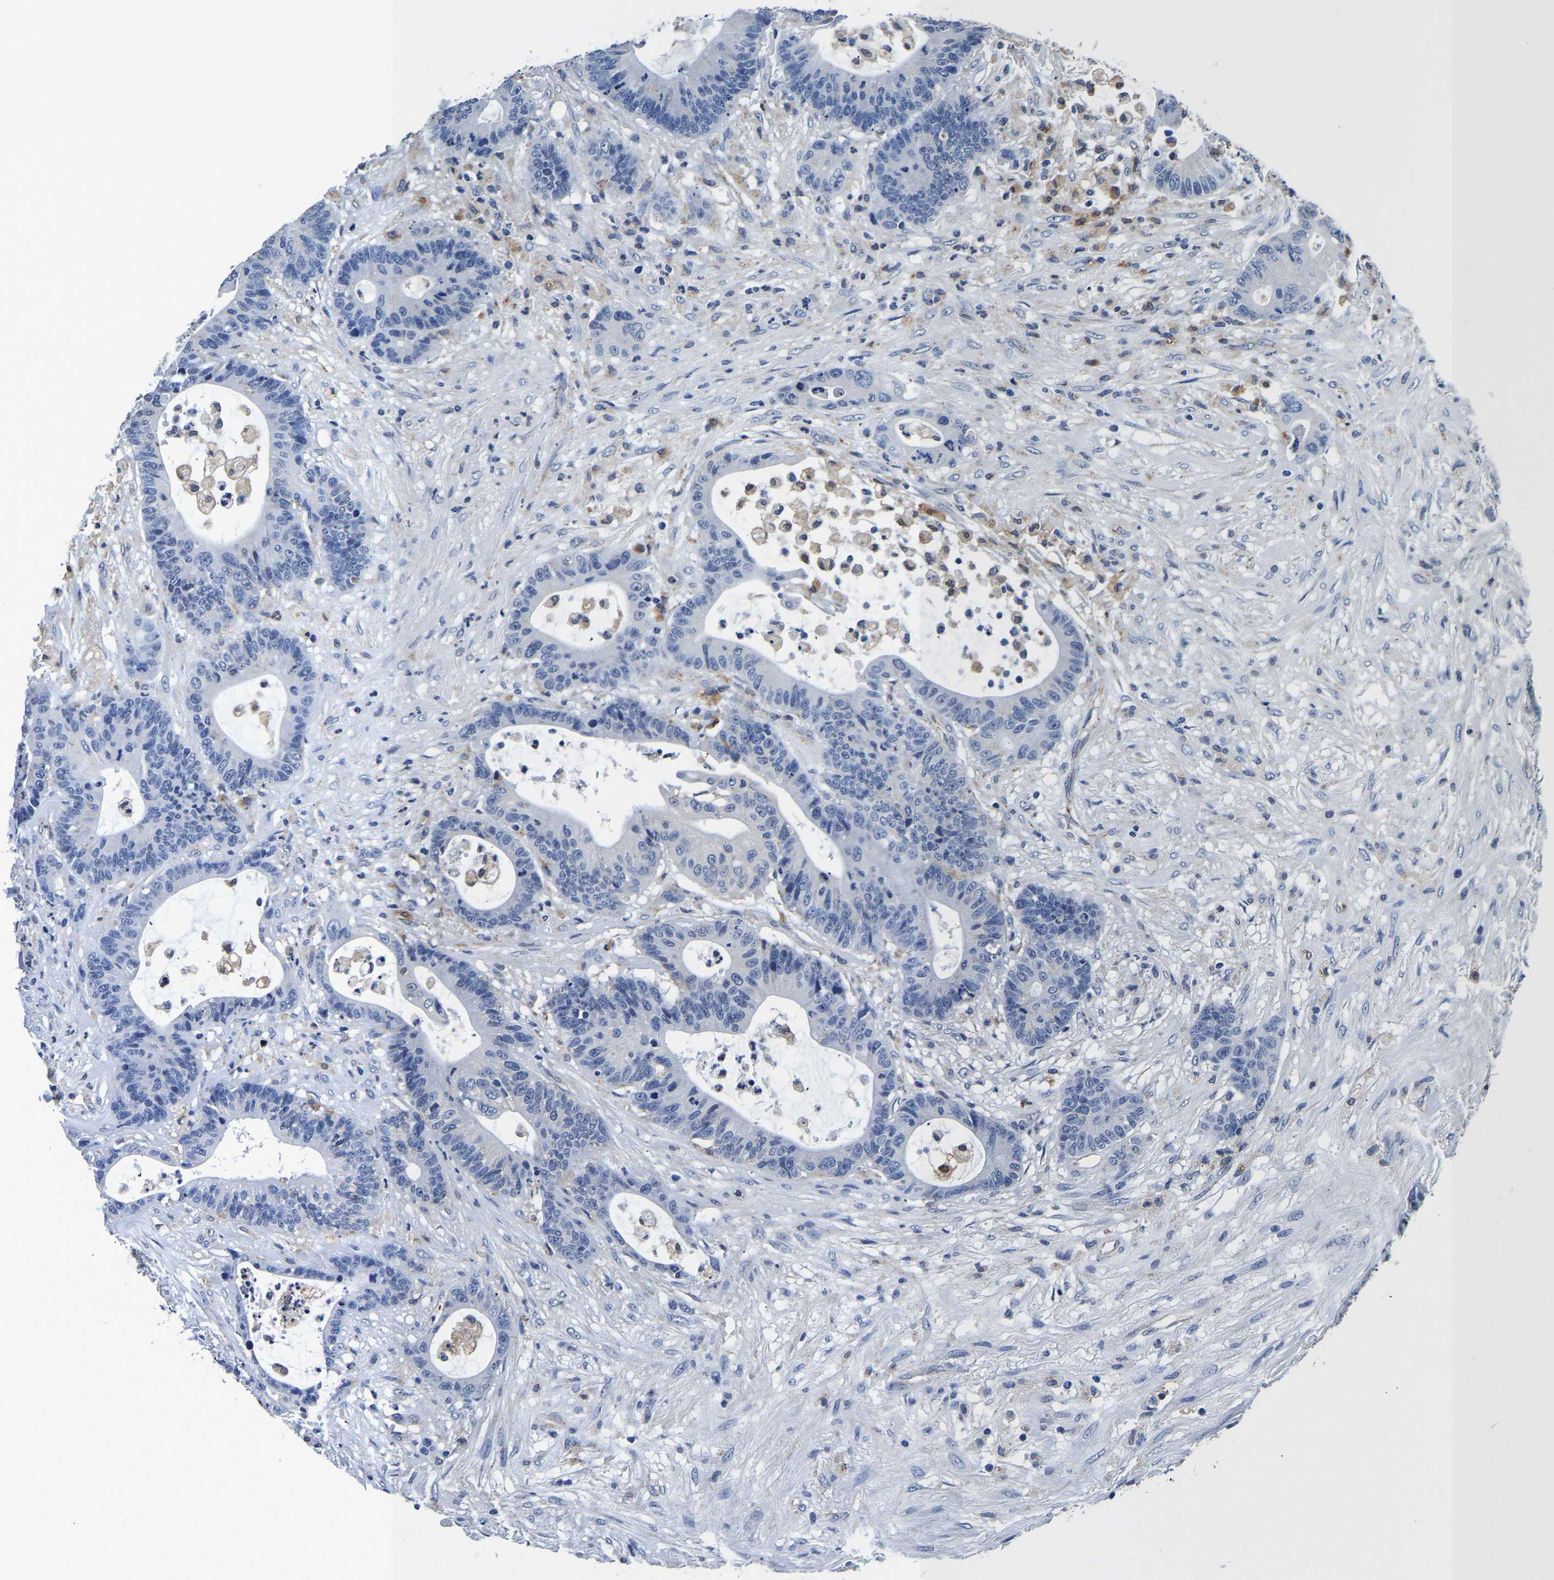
{"staining": {"intensity": "negative", "quantity": "none", "location": "none"}, "tissue": "colorectal cancer", "cell_type": "Tumor cells", "image_type": "cancer", "snomed": [{"axis": "morphology", "description": "Adenocarcinoma, NOS"}, {"axis": "topography", "description": "Colon"}], "caption": "Adenocarcinoma (colorectal) was stained to show a protein in brown. There is no significant expression in tumor cells.", "gene": "GRN", "patient": {"sex": "female", "age": 84}}